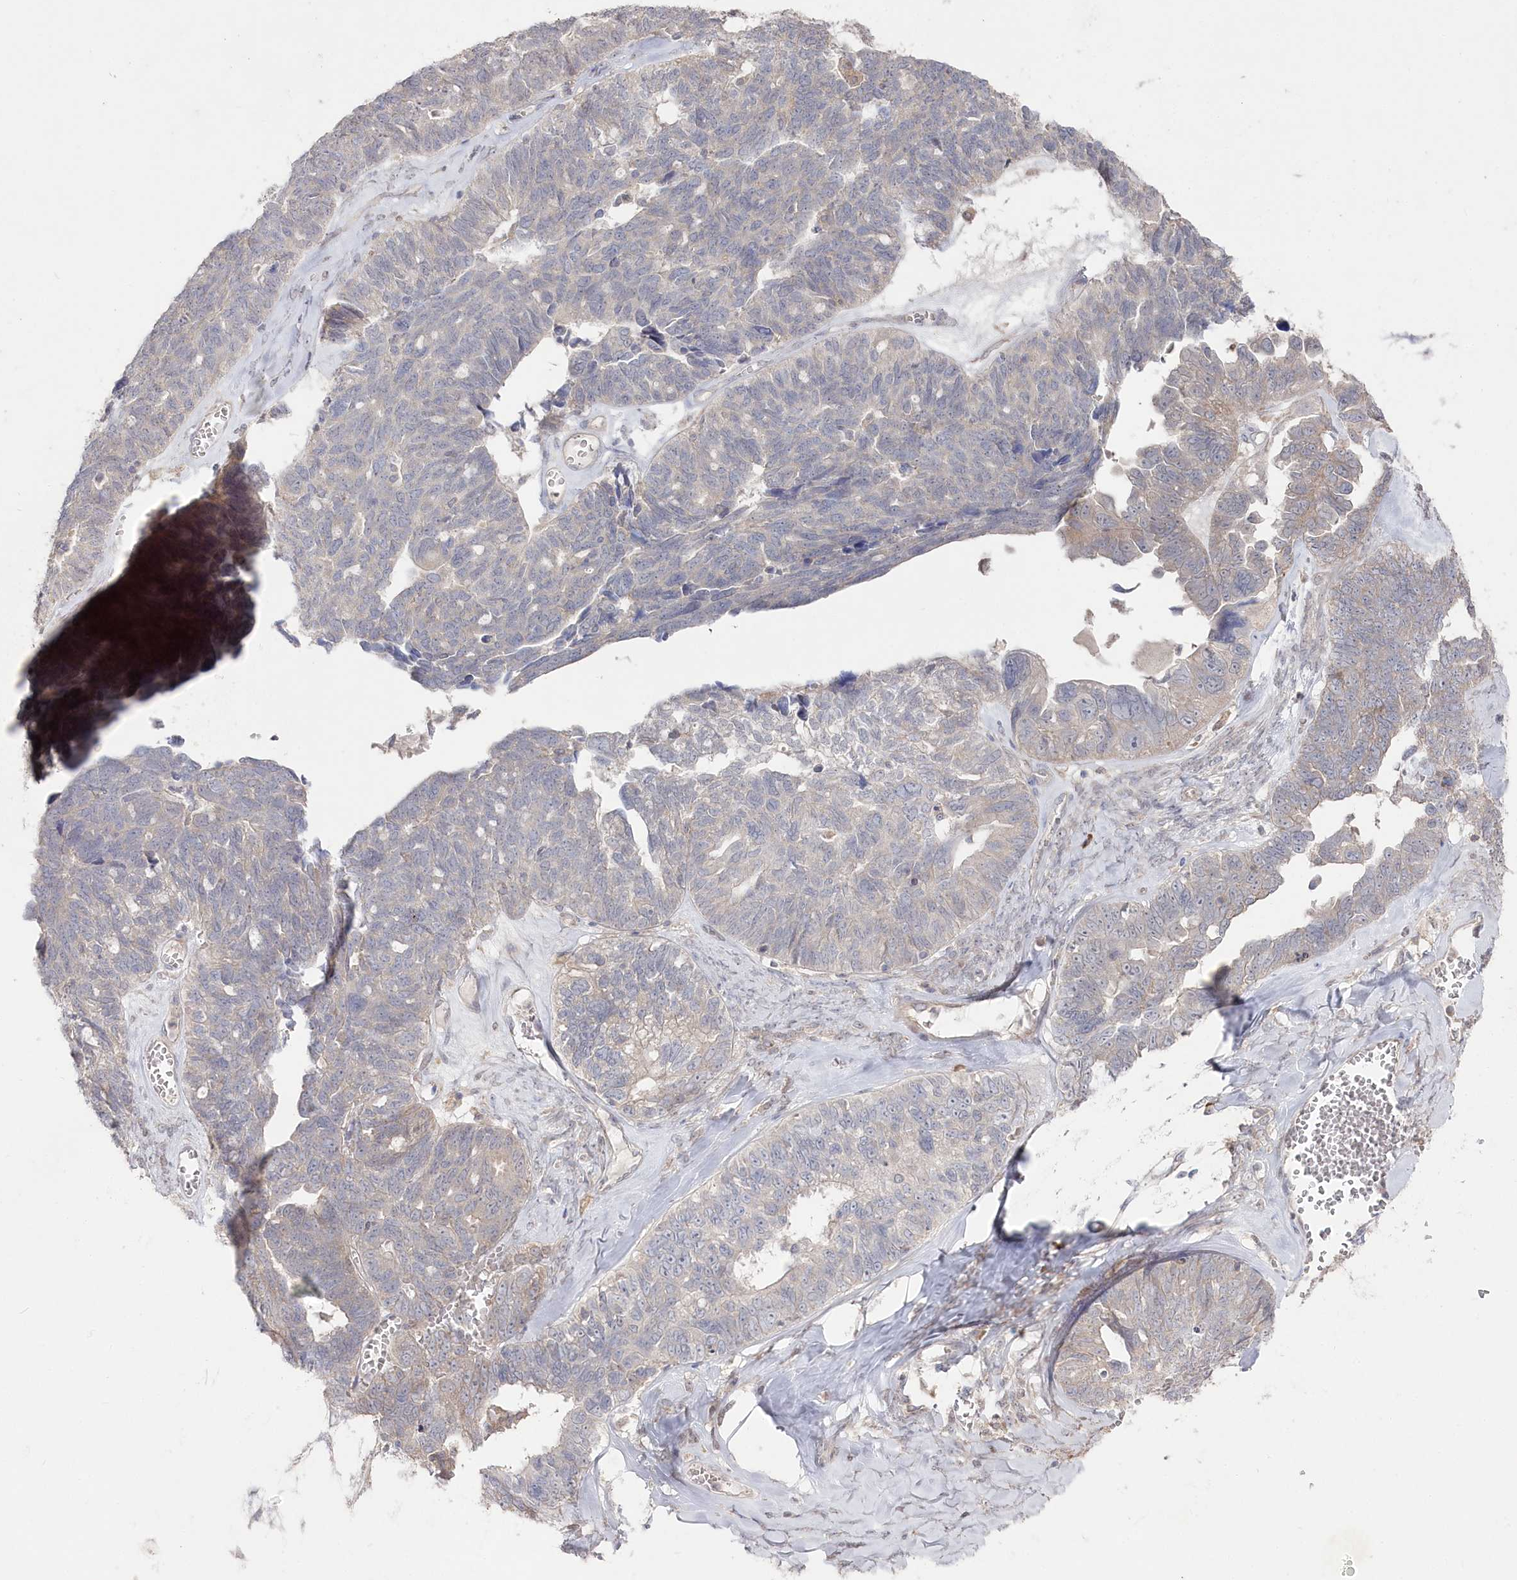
{"staining": {"intensity": "negative", "quantity": "none", "location": "none"}, "tissue": "ovarian cancer", "cell_type": "Tumor cells", "image_type": "cancer", "snomed": [{"axis": "morphology", "description": "Cystadenocarcinoma, serous, NOS"}, {"axis": "topography", "description": "Ovary"}], "caption": "This is an IHC photomicrograph of ovarian serous cystadenocarcinoma. There is no positivity in tumor cells.", "gene": "TGFBRAP1", "patient": {"sex": "female", "age": 79}}